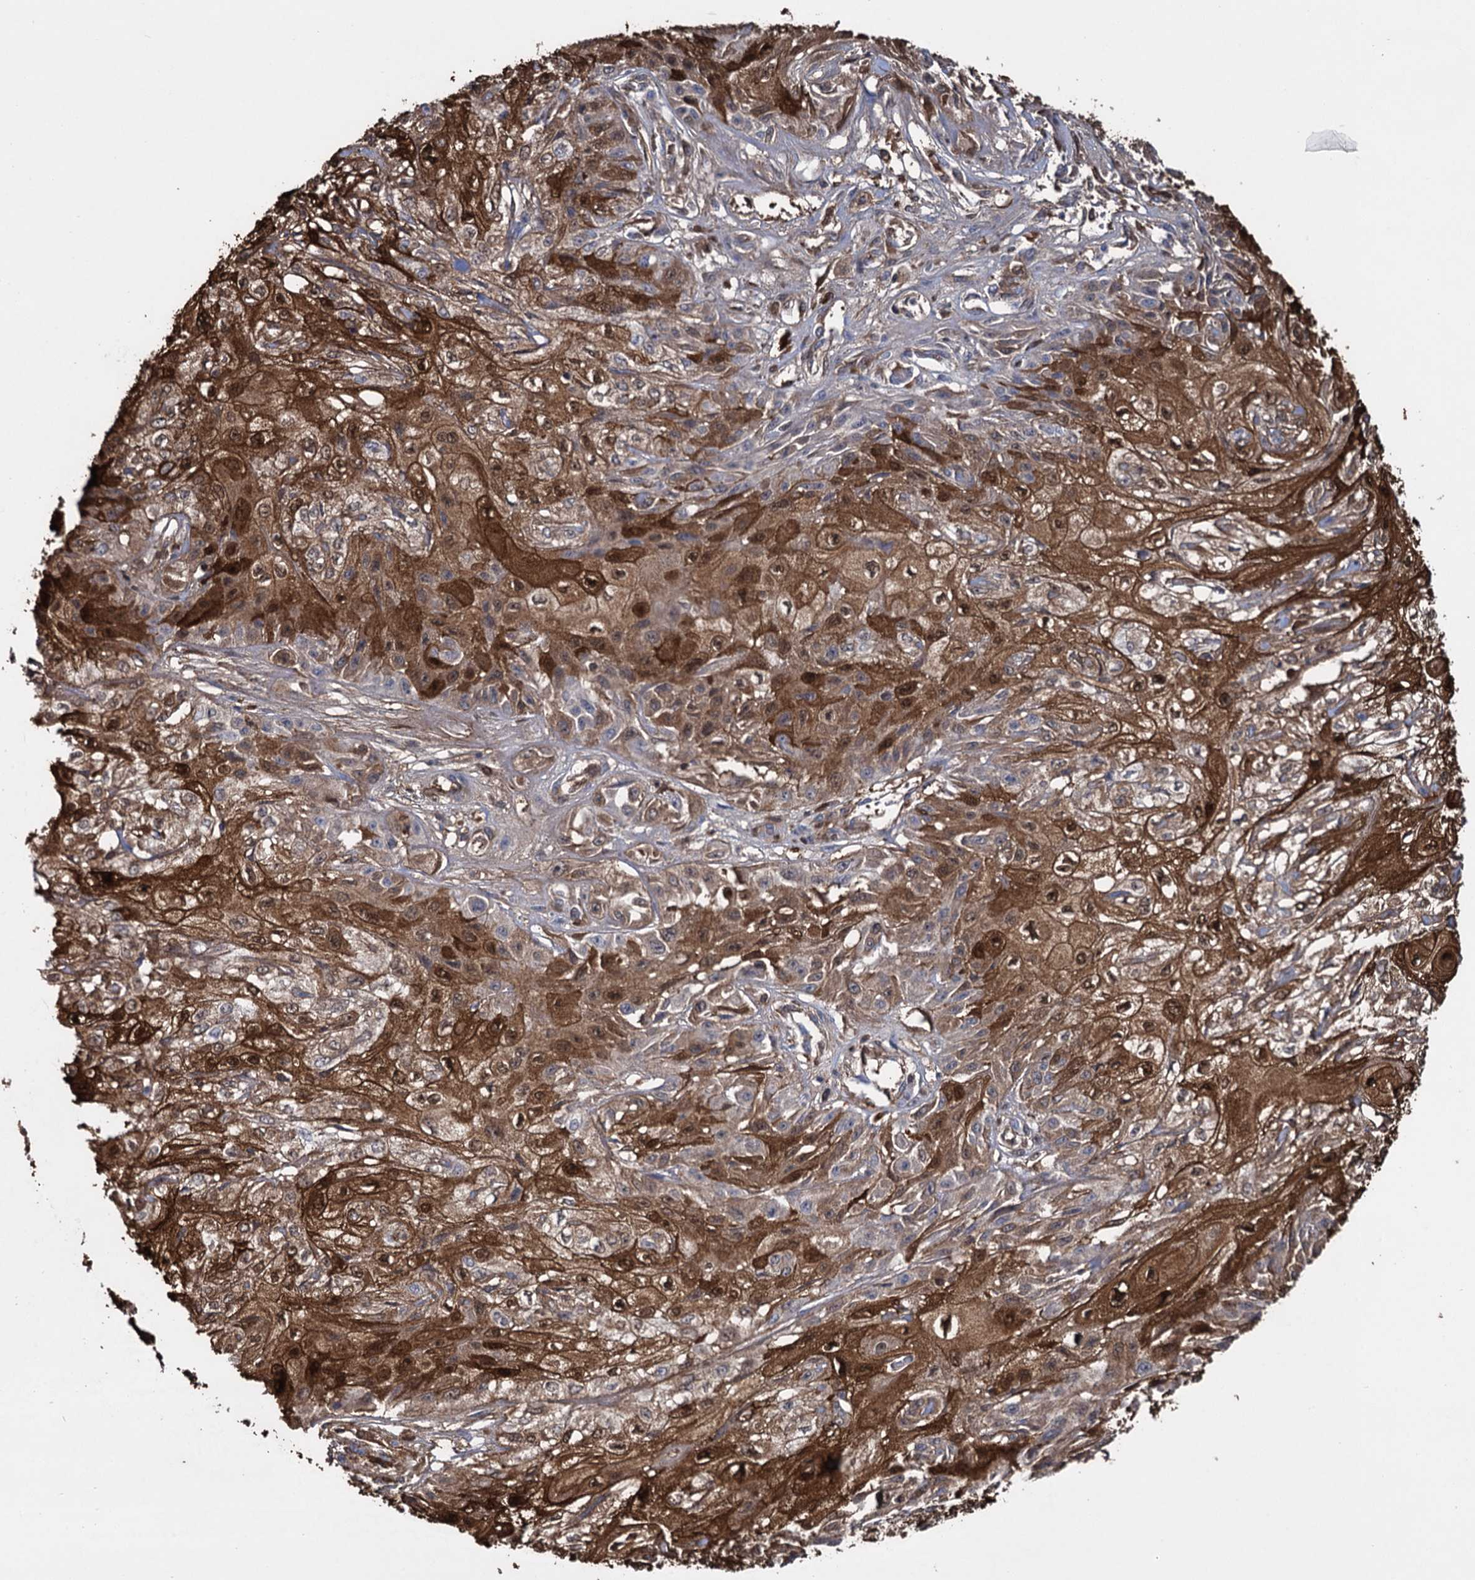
{"staining": {"intensity": "strong", "quantity": ">75%", "location": "cytoplasmic/membranous,nuclear"}, "tissue": "skin cancer", "cell_type": "Tumor cells", "image_type": "cancer", "snomed": [{"axis": "morphology", "description": "Squamous cell carcinoma, NOS"}, {"axis": "morphology", "description": "Squamous cell carcinoma, metastatic, NOS"}, {"axis": "topography", "description": "Skin"}, {"axis": "topography", "description": "Lymph node"}], "caption": "Human skin squamous cell carcinoma stained with a protein marker exhibits strong staining in tumor cells.", "gene": "FABP5", "patient": {"sex": "male", "age": 75}}